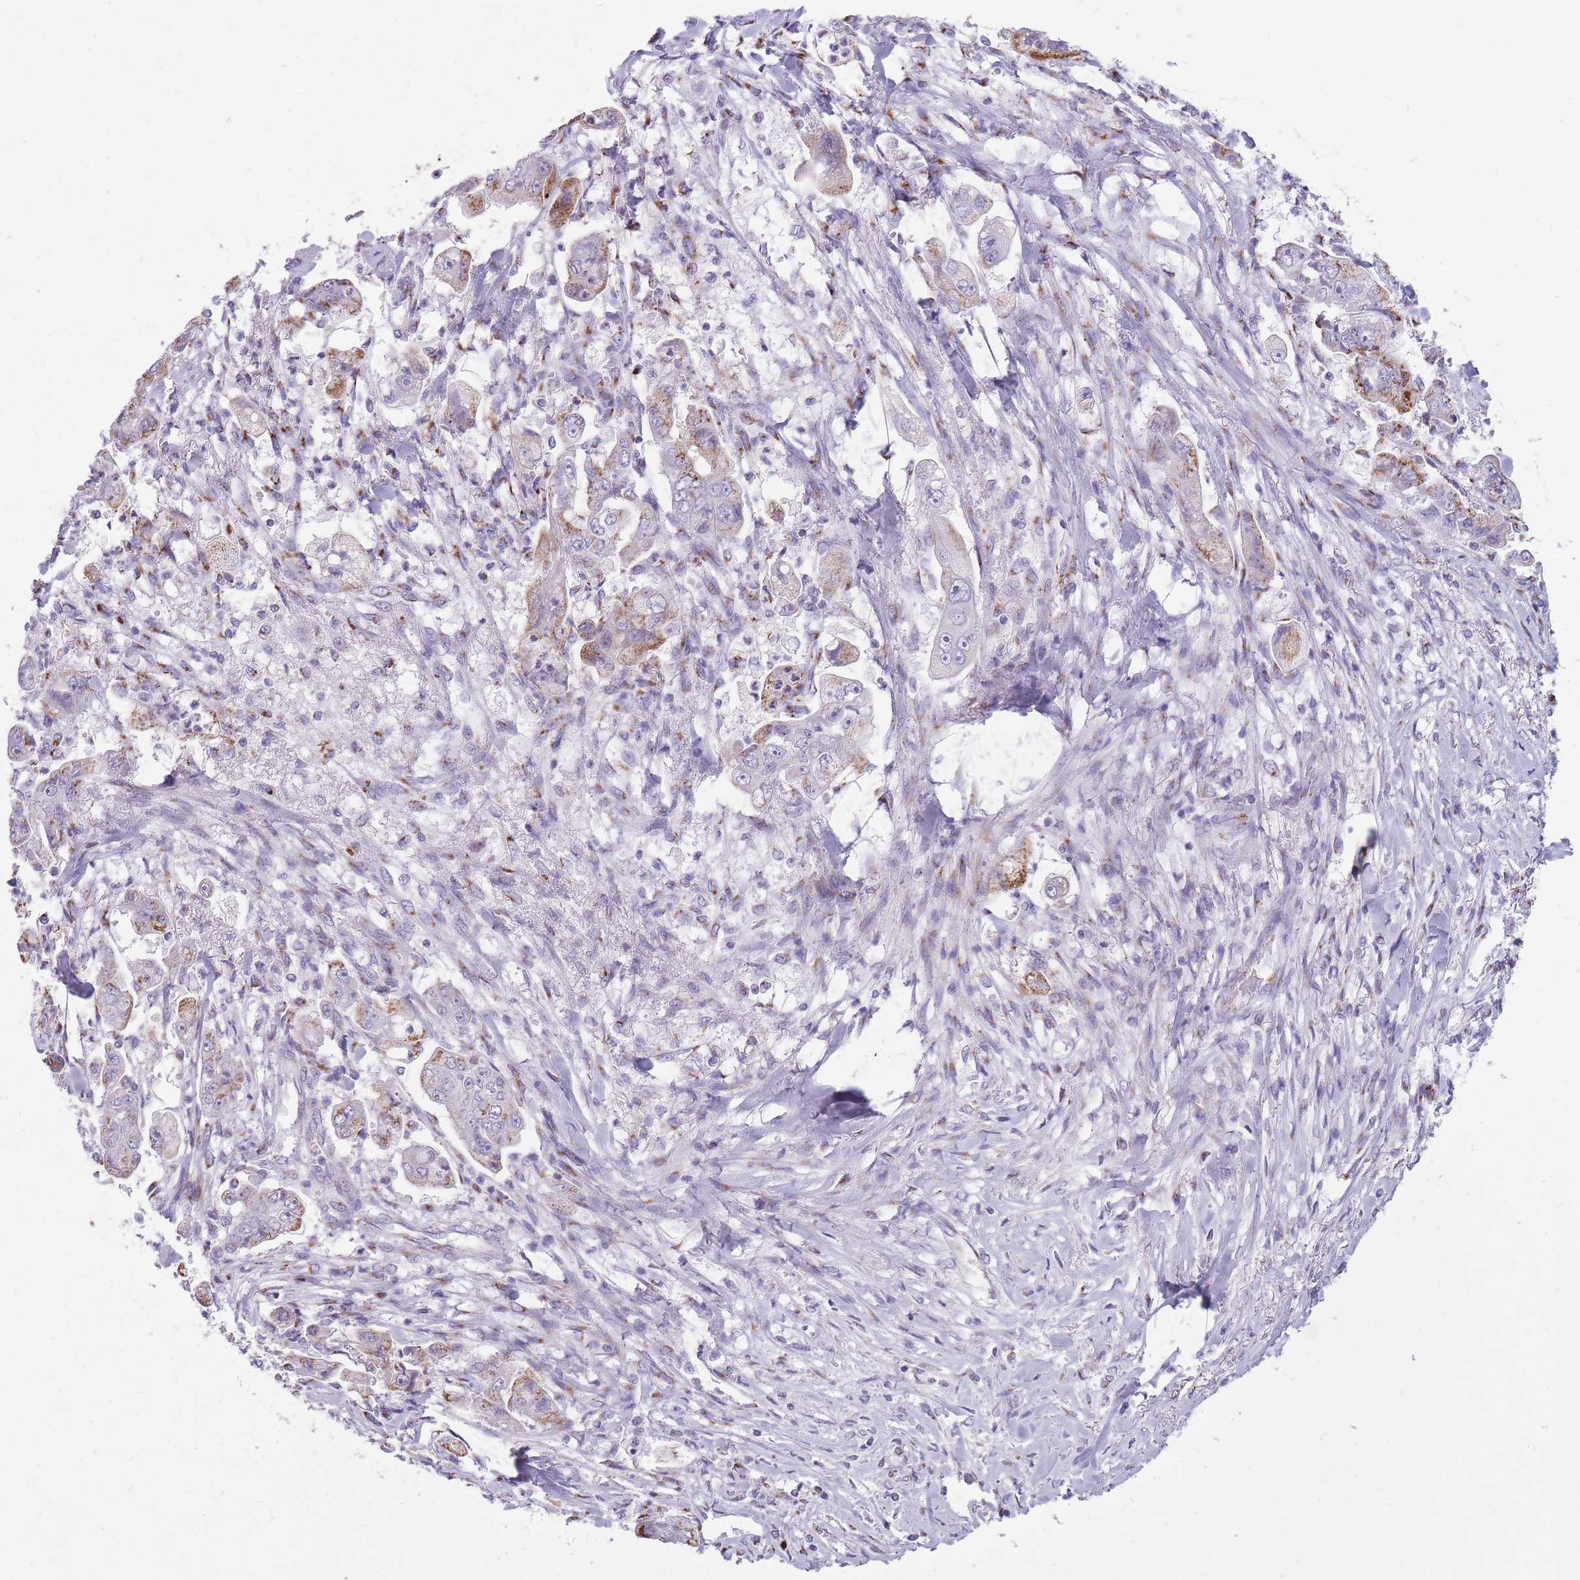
{"staining": {"intensity": "moderate", "quantity": "25%-75%", "location": "cytoplasmic/membranous"}, "tissue": "stomach cancer", "cell_type": "Tumor cells", "image_type": "cancer", "snomed": [{"axis": "morphology", "description": "Adenocarcinoma, NOS"}, {"axis": "topography", "description": "Stomach"}], "caption": "Stomach adenocarcinoma stained for a protein displays moderate cytoplasmic/membranous positivity in tumor cells.", "gene": "B4GALT2", "patient": {"sex": "male", "age": 62}}